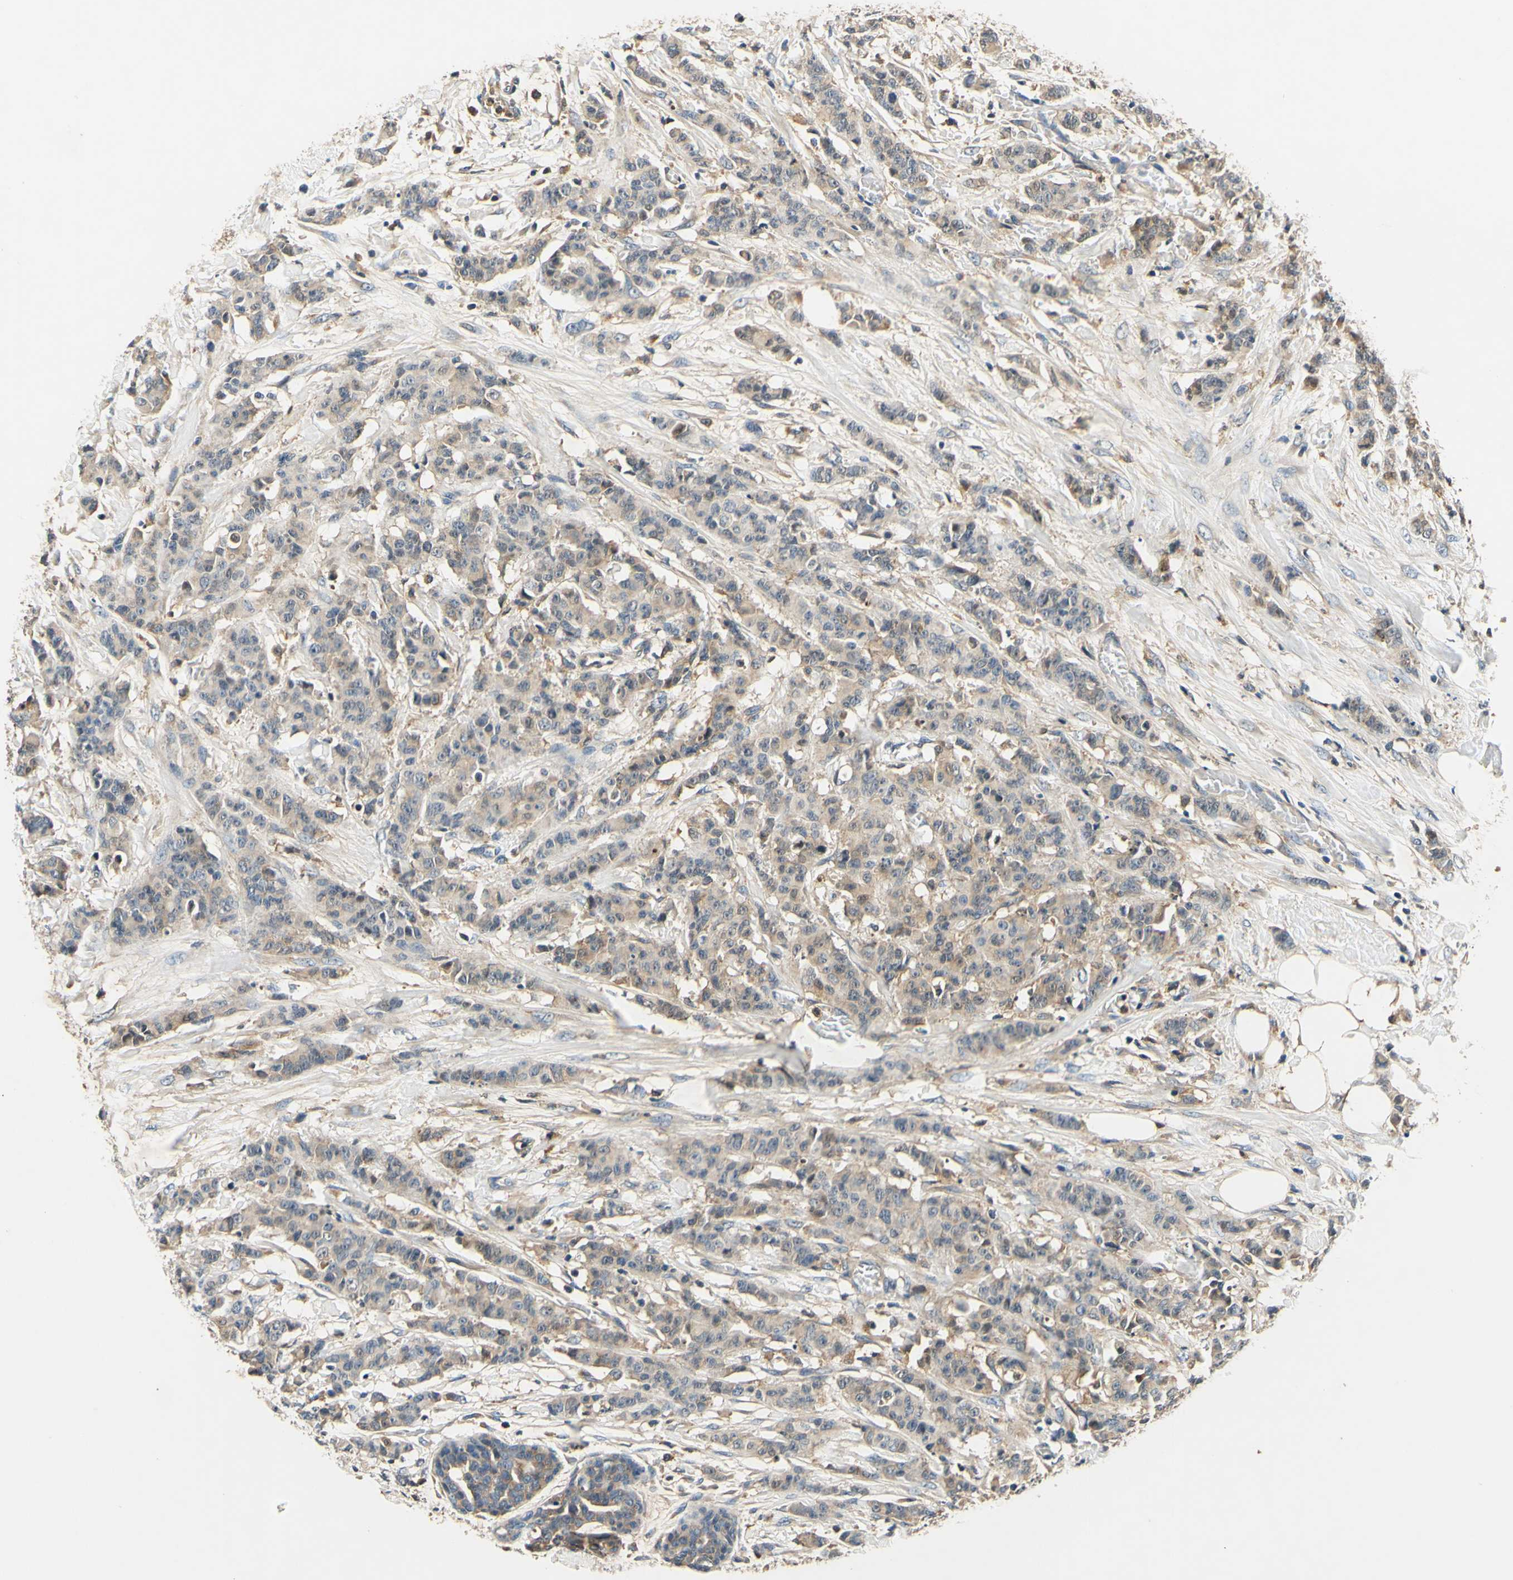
{"staining": {"intensity": "weak", "quantity": "25%-75%", "location": "cytoplasmic/membranous"}, "tissue": "breast cancer", "cell_type": "Tumor cells", "image_type": "cancer", "snomed": [{"axis": "morphology", "description": "Normal tissue, NOS"}, {"axis": "morphology", "description": "Duct carcinoma"}, {"axis": "topography", "description": "Breast"}], "caption": "About 25%-75% of tumor cells in breast cancer demonstrate weak cytoplasmic/membranous protein expression as visualized by brown immunohistochemical staining.", "gene": "PLA2G4A", "patient": {"sex": "female", "age": 40}}